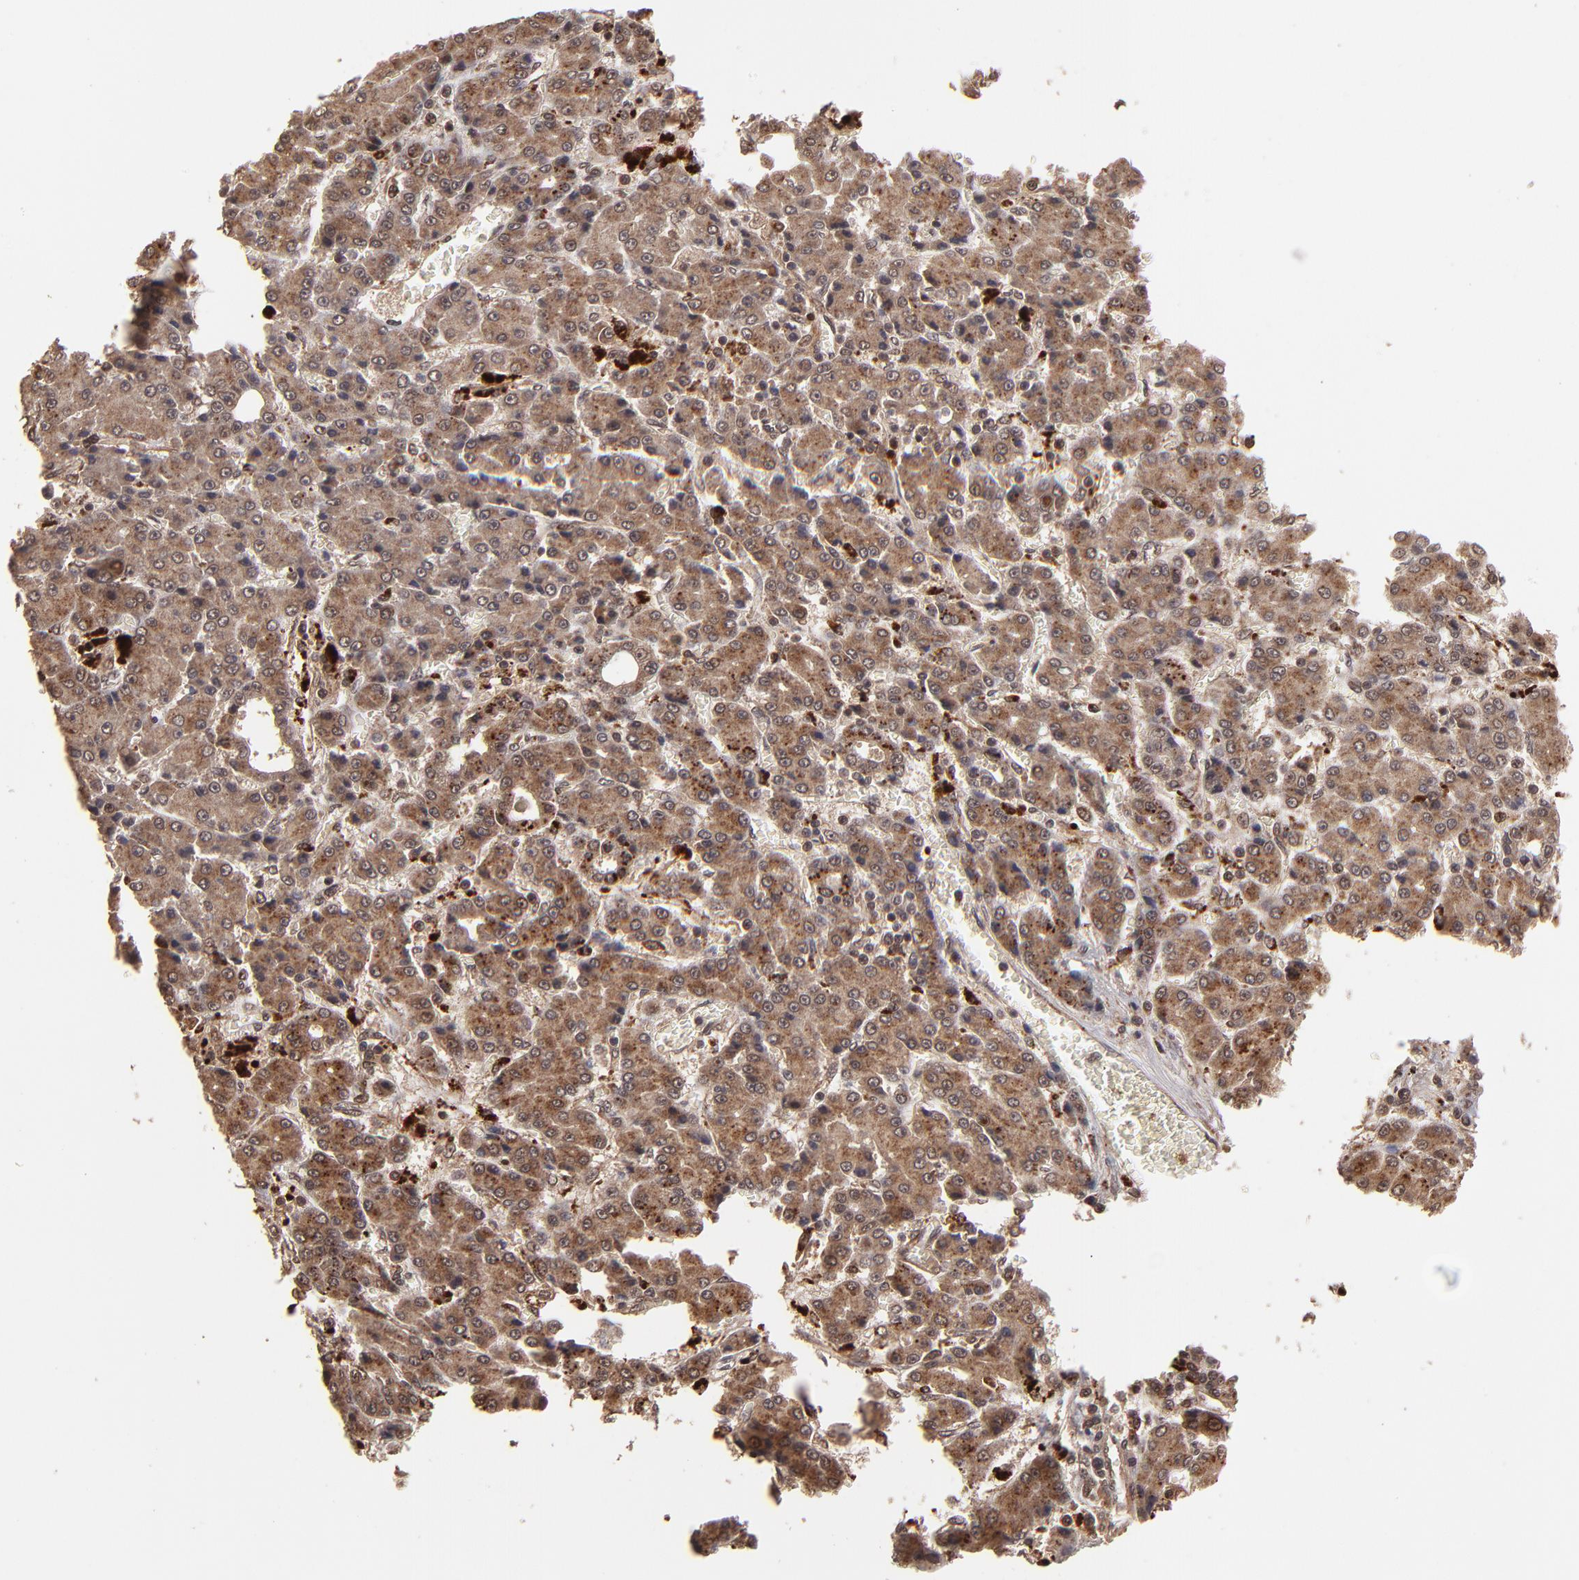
{"staining": {"intensity": "strong", "quantity": ">75%", "location": "cytoplasmic/membranous"}, "tissue": "liver cancer", "cell_type": "Tumor cells", "image_type": "cancer", "snomed": [{"axis": "morphology", "description": "Carcinoma, Hepatocellular, NOS"}, {"axis": "topography", "description": "Liver"}], "caption": "Liver cancer stained for a protein demonstrates strong cytoplasmic/membranous positivity in tumor cells.", "gene": "NFE2L2", "patient": {"sex": "male", "age": 69}}